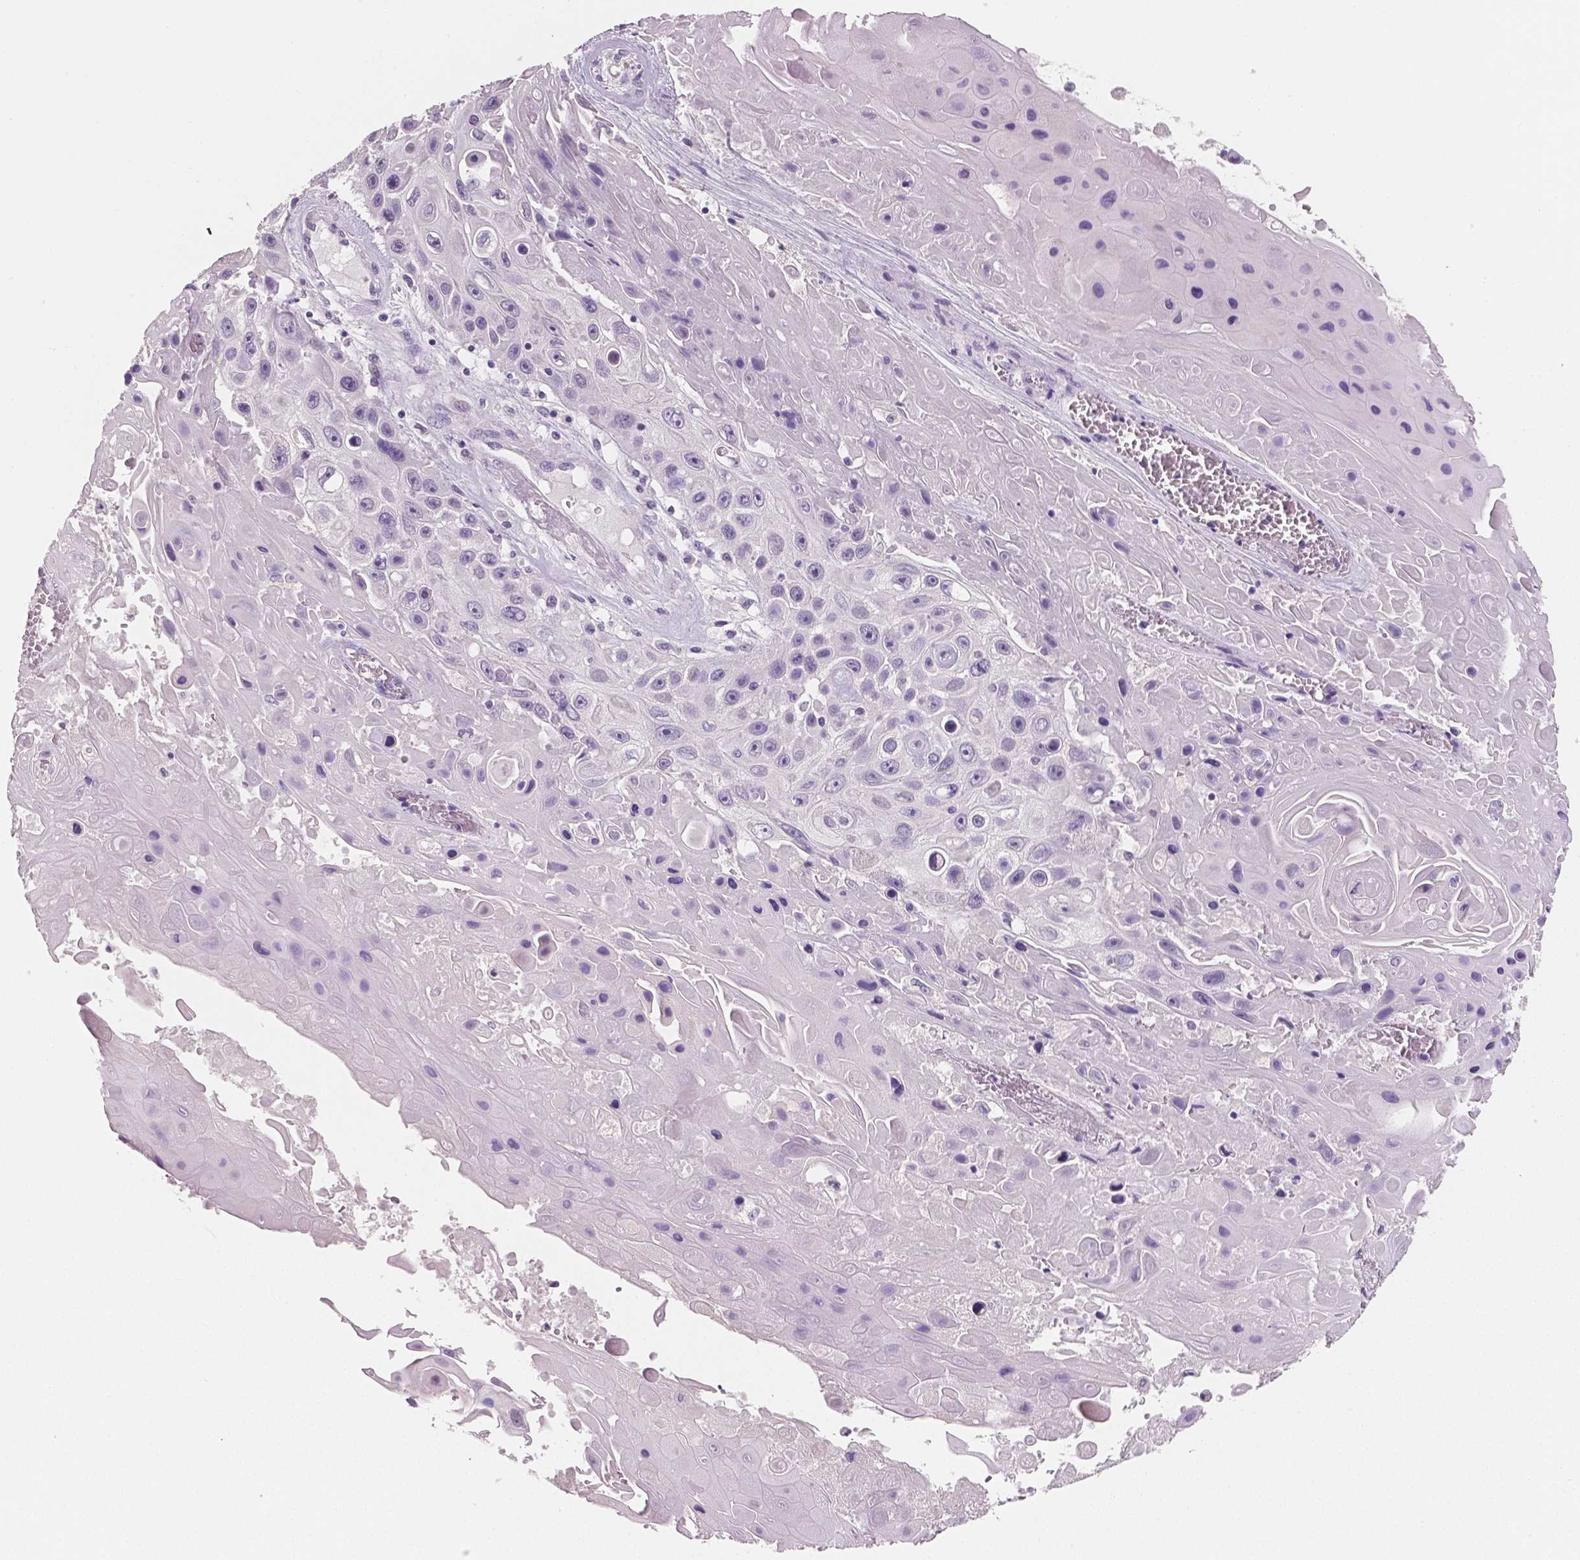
{"staining": {"intensity": "negative", "quantity": "none", "location": "none"}, "tissue": "skin cancer", "cell_type": "Tumor cells", "image_type": "cancer", "snomed": [{"axis": "morphology", "description": "Squamous cell carcinoma, NOS"}, {"axis": "topography", "description": "Skin"}], "caption": "IHC histopathology image of human skin cancer (squamous cell carcinoma) stained for a protein (brown), which demonstrates no expression in tumor cells.", "gene": "TSPAN7", "patient": {"sex": "male", "age": 82}}